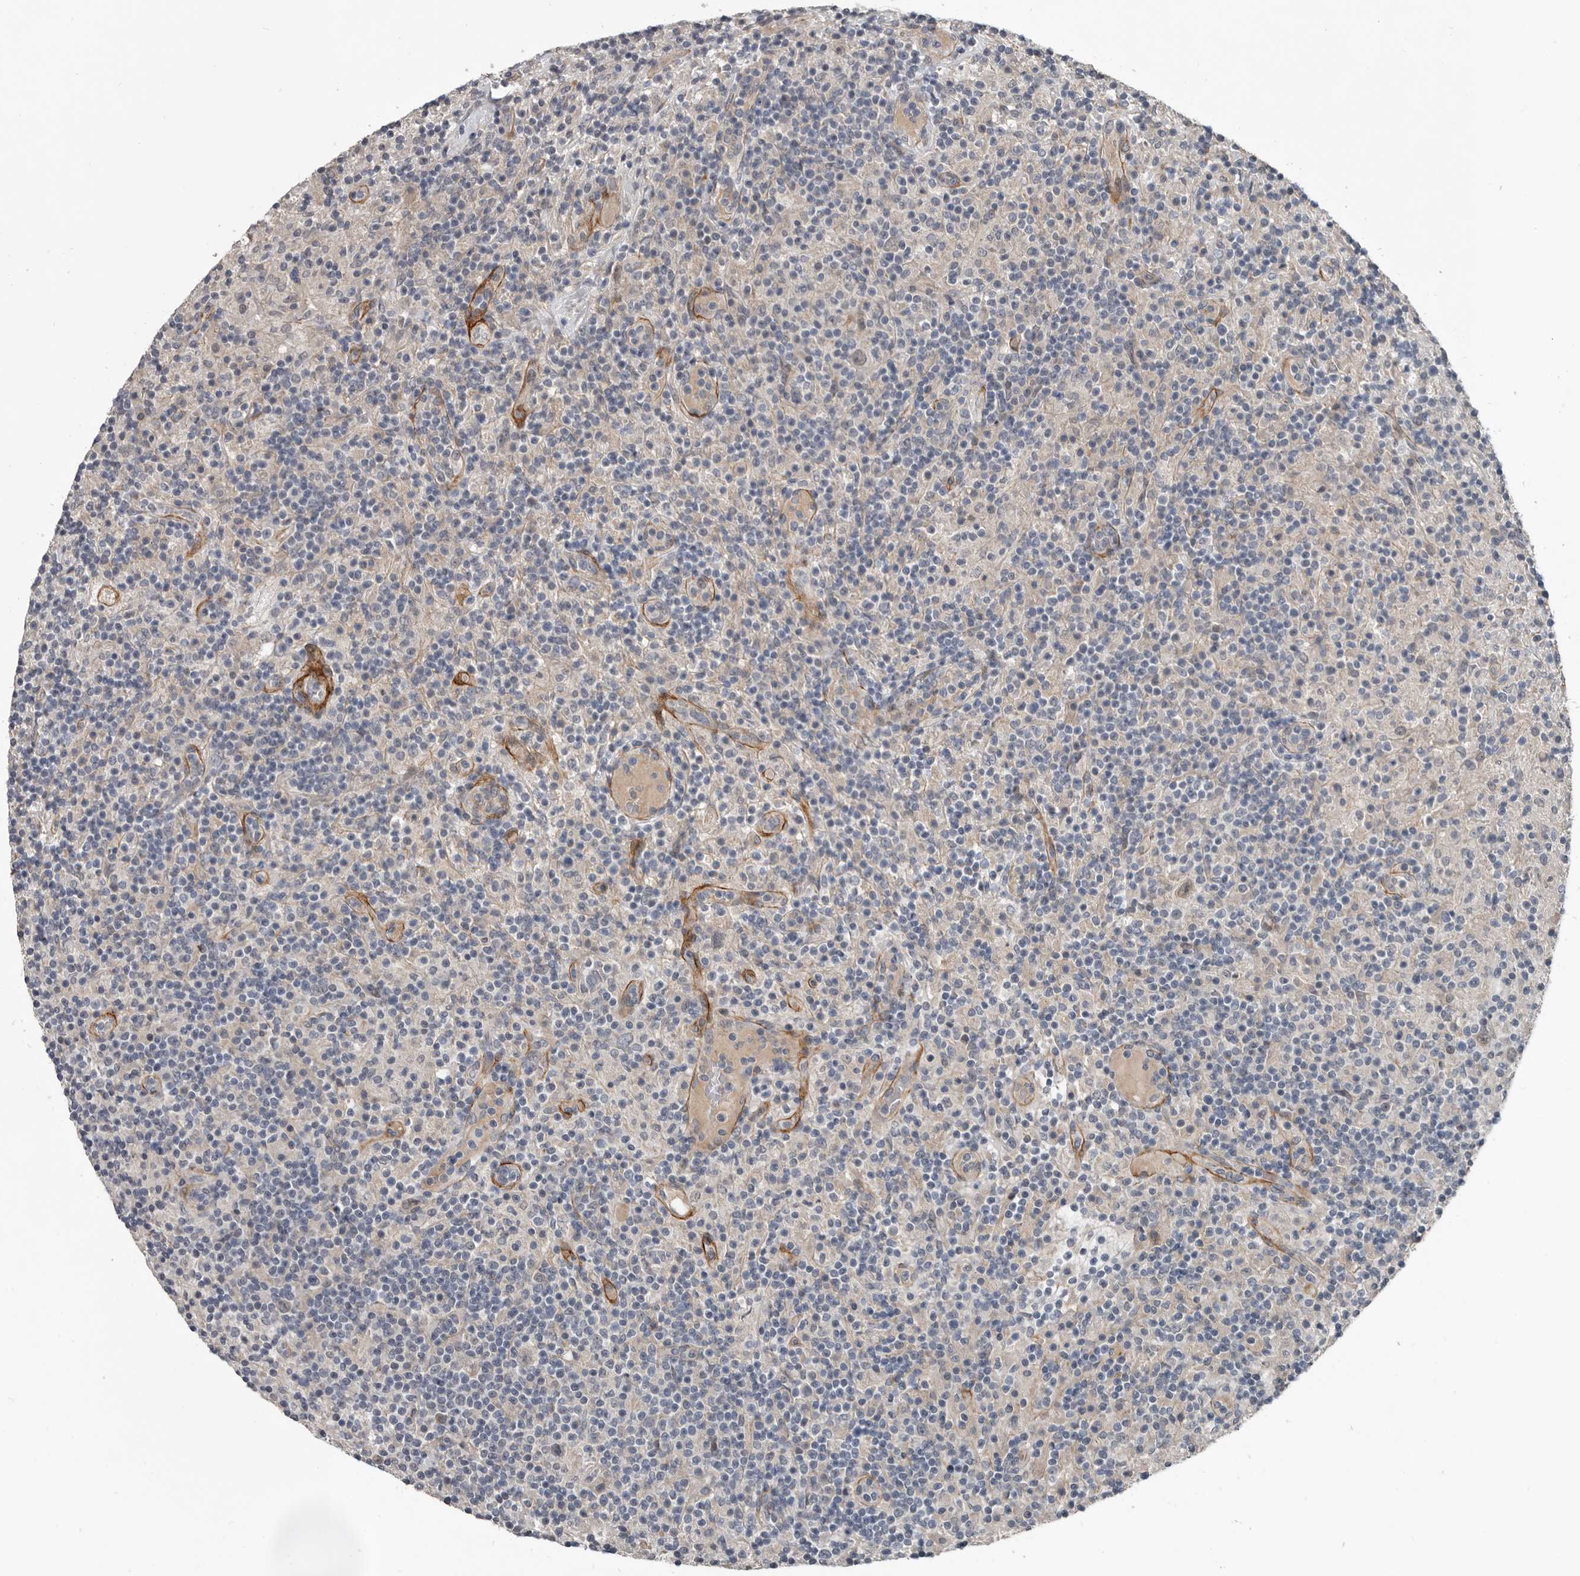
{"staining": {"intensity": "weak", "quantity": "25%-75%", "location": "nuclear"}, "tissue": "lymphoma", "cell_type": "Tumor cells", "image_type": "cancer", "snomed": [{"axis": "morphology", "description": "Hodgkin's disease, NOS"}, {"axis": "topography", "description": "Lymph node"}], "caption": "IHC of human Hodgkin's disease shows low levels of weak nuclear expression in approximately 25%-75% of tumor cells.", "gene": "C1orf216", "patient": {"sex": "male", "age": 70}}